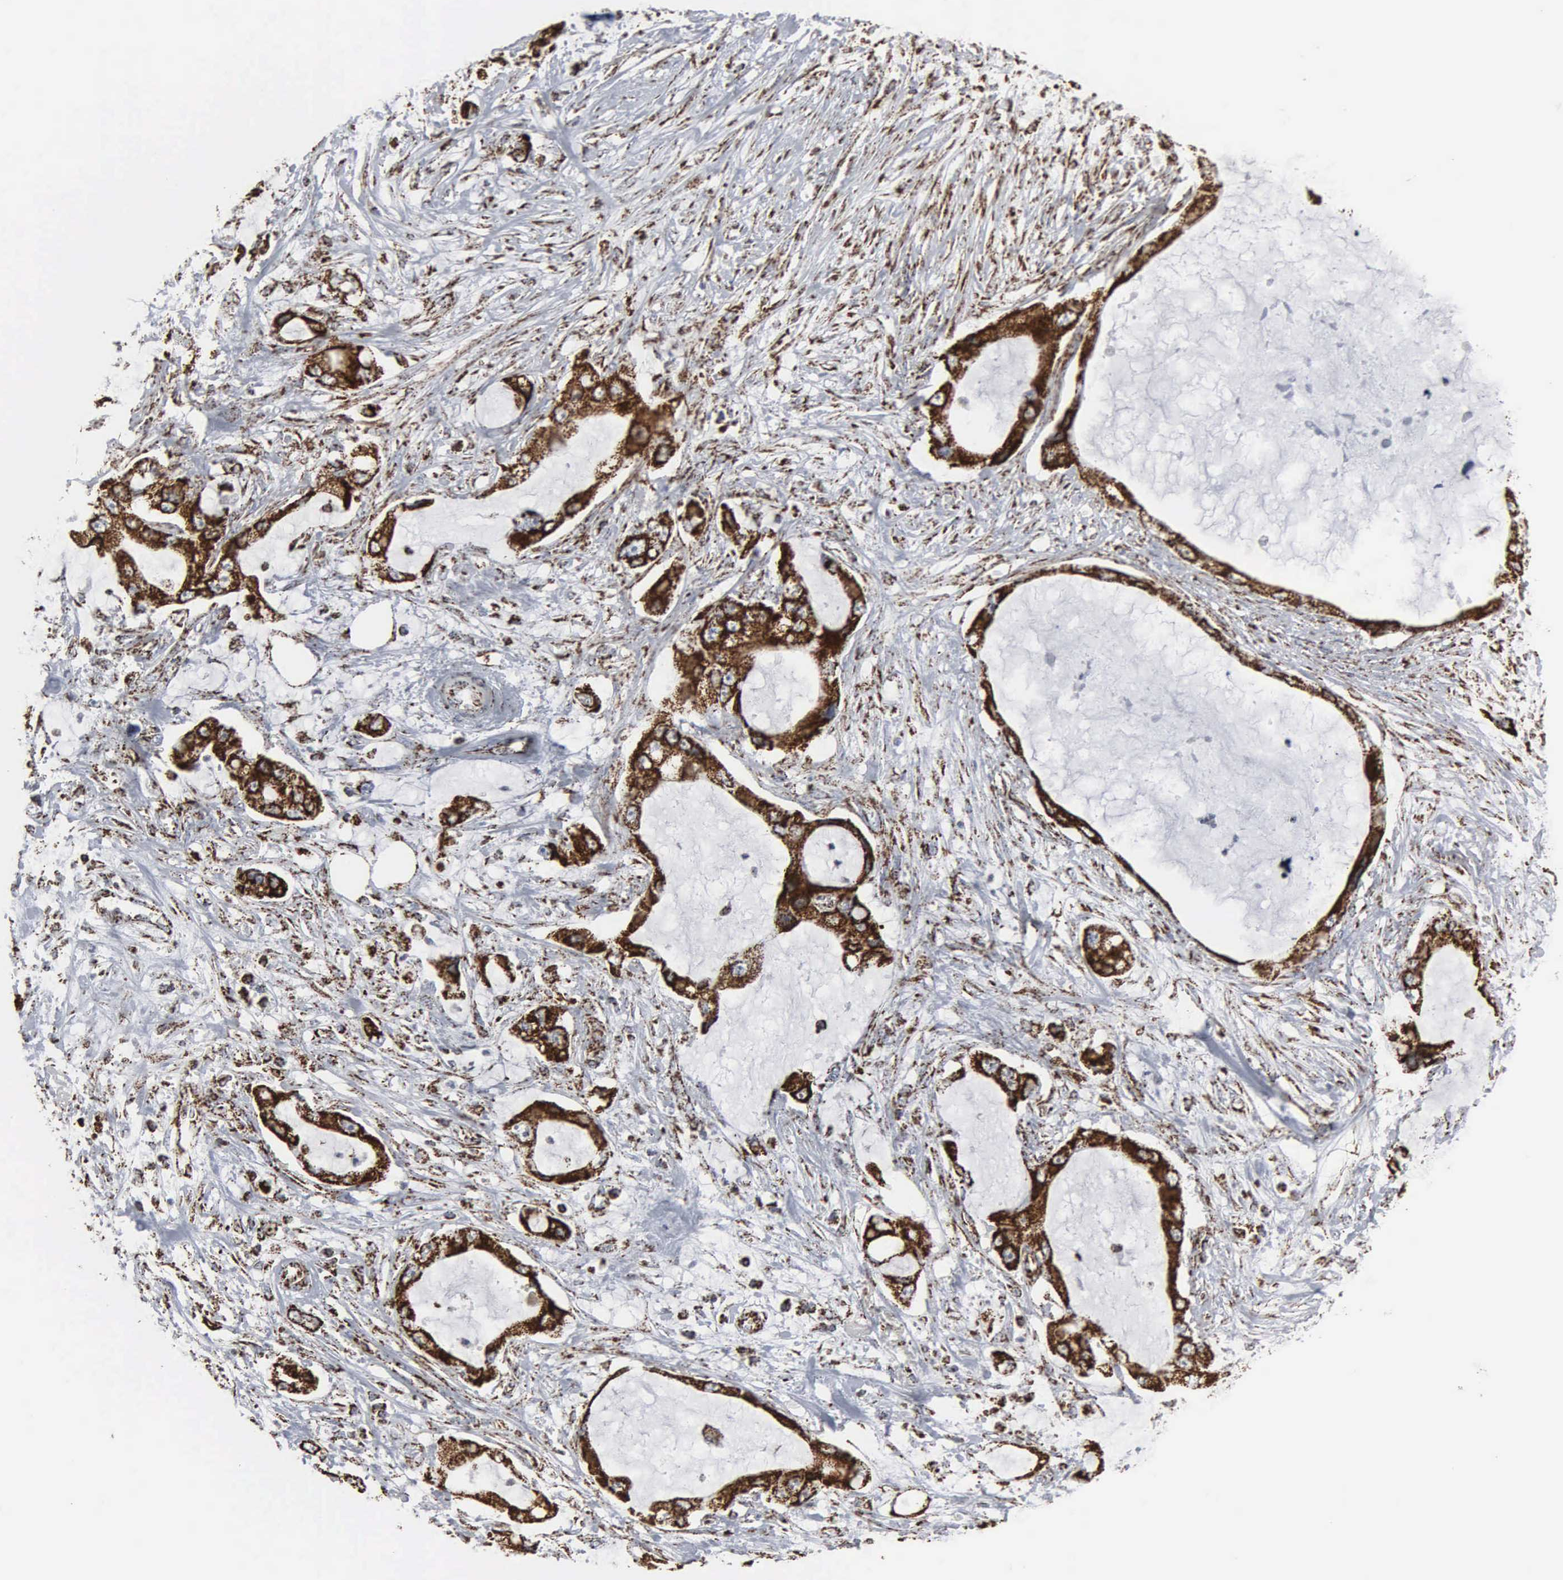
{"staining": {"intensity": "strong", "quantity": ">75%", "location": "cytoplasmic/membranous"}, "tissue": "pancreatic cancer", "cell_type": "Tumor cells", "image_type": "cancer", "snomed": [{"axis": "morphology", "description": "Adenocarcinoma, NOS"}, {"axis": "topography", "description": "Pancreas"}, {"axis": "topography", "description": "Stomach, upper"}], "caption": "Strong cytoplasmic/membranous expression is present in approximately >75% of tumor cells in adenocarcinoma (pancreatic).", "gene": "HSPA9", "patient": {"sex": "male", "age": 77}}